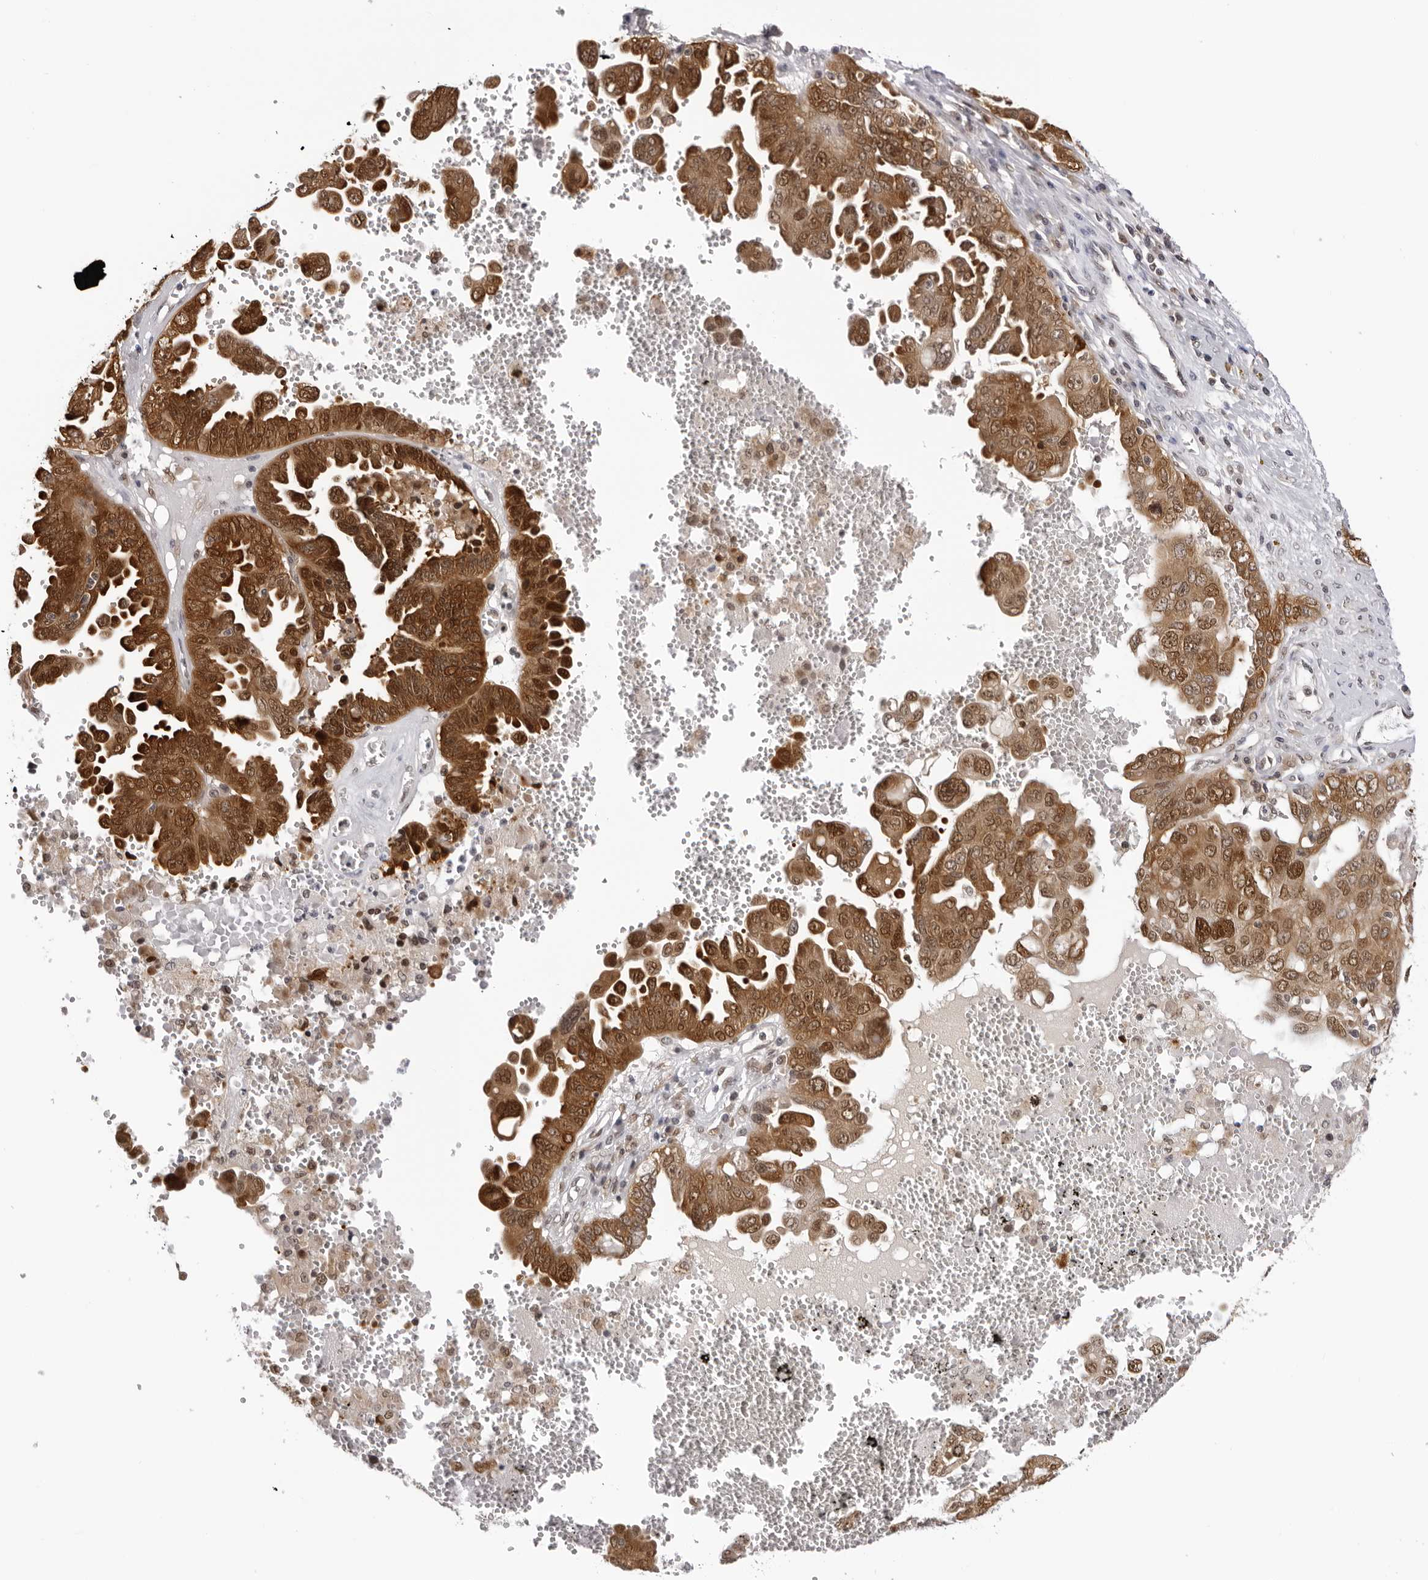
{"staining": {"intensity": "moderate", "quantity": ">75%", "location": "cytoplasmic/membranous,nuclear"}, "tissue": "ovarian cancer", "cell_type": "Tumor cells", "image_type": "cancer", "snomed": [{"axis": "morphology", "description": "Carcinoma, endometroid"}, {"axis": "topography", "description": "Ovary"}], "caption": "A brown stain highlights moderate cytoplasmic/membranous and nuclear expression of a protein in ovarian endometroid carcinoma tumor cells.", "gene": "WDR77", "patient": {"sex": "female", "age": 62}}